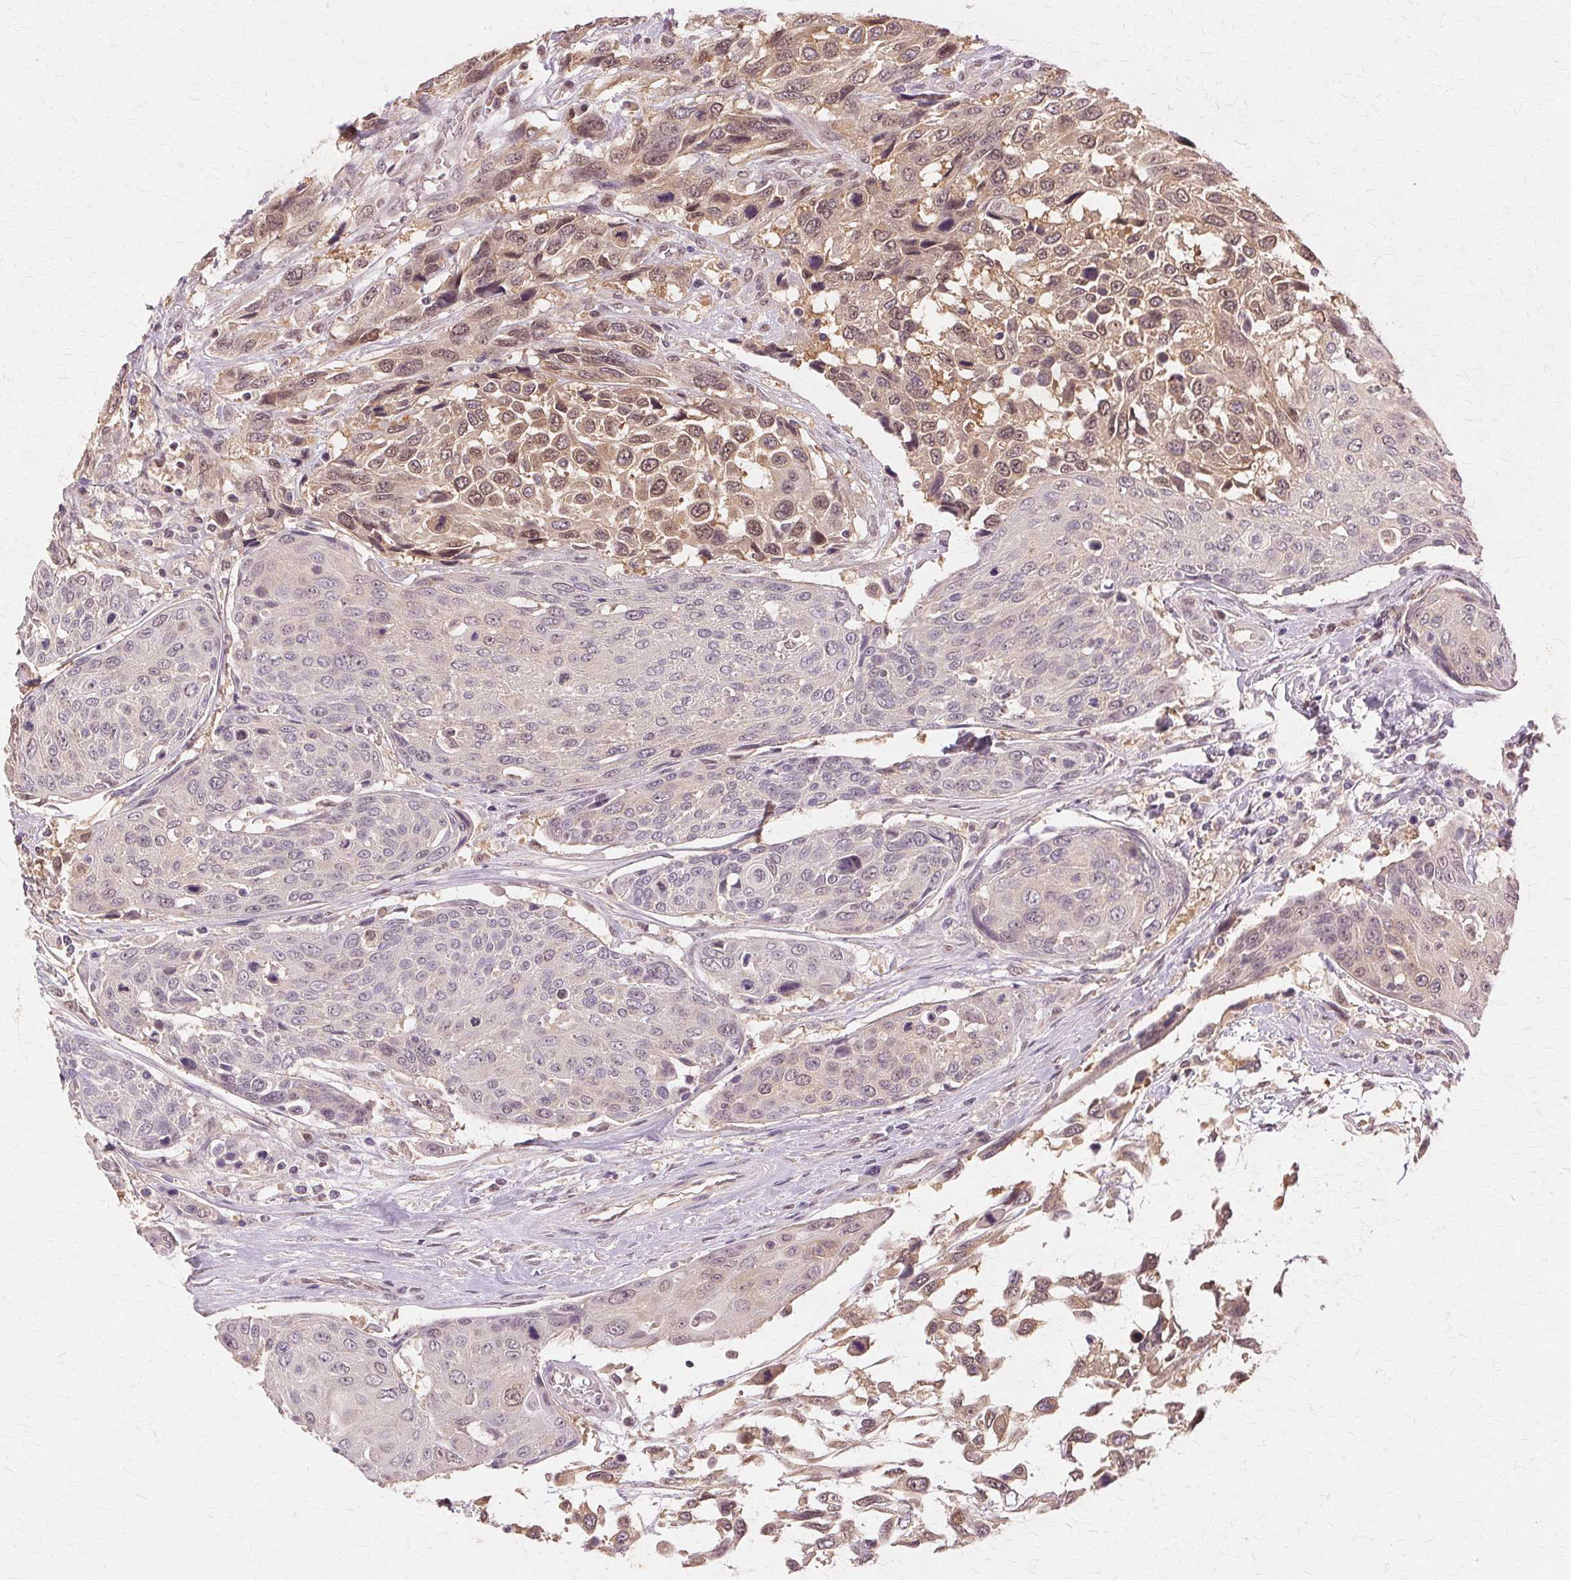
{"staining": {"intensity": "moderate", "quantity": ">75%", "location": "cytoplasmic/membranous,nuclear"}, "tissue": "urothelial cancer", "cell_type": "Tumor cells", "image_type": "cancer", "snomed": [{"axis": "morphology", "description": "Urothelial carcinoma, High grade"}, {"axis": "topography", "description": "Urinary bladder"}], "caption": "Immunohistochemical staining of urothelial cancer shows moderate cytoplasmic/membranous and nuclear protein positivity in approximately >75% of tumor cells. (IHC, brightfield microscopy, high magnification).", "gene": "PRMT5", "patient": {"sex": "female", "age": 70}}